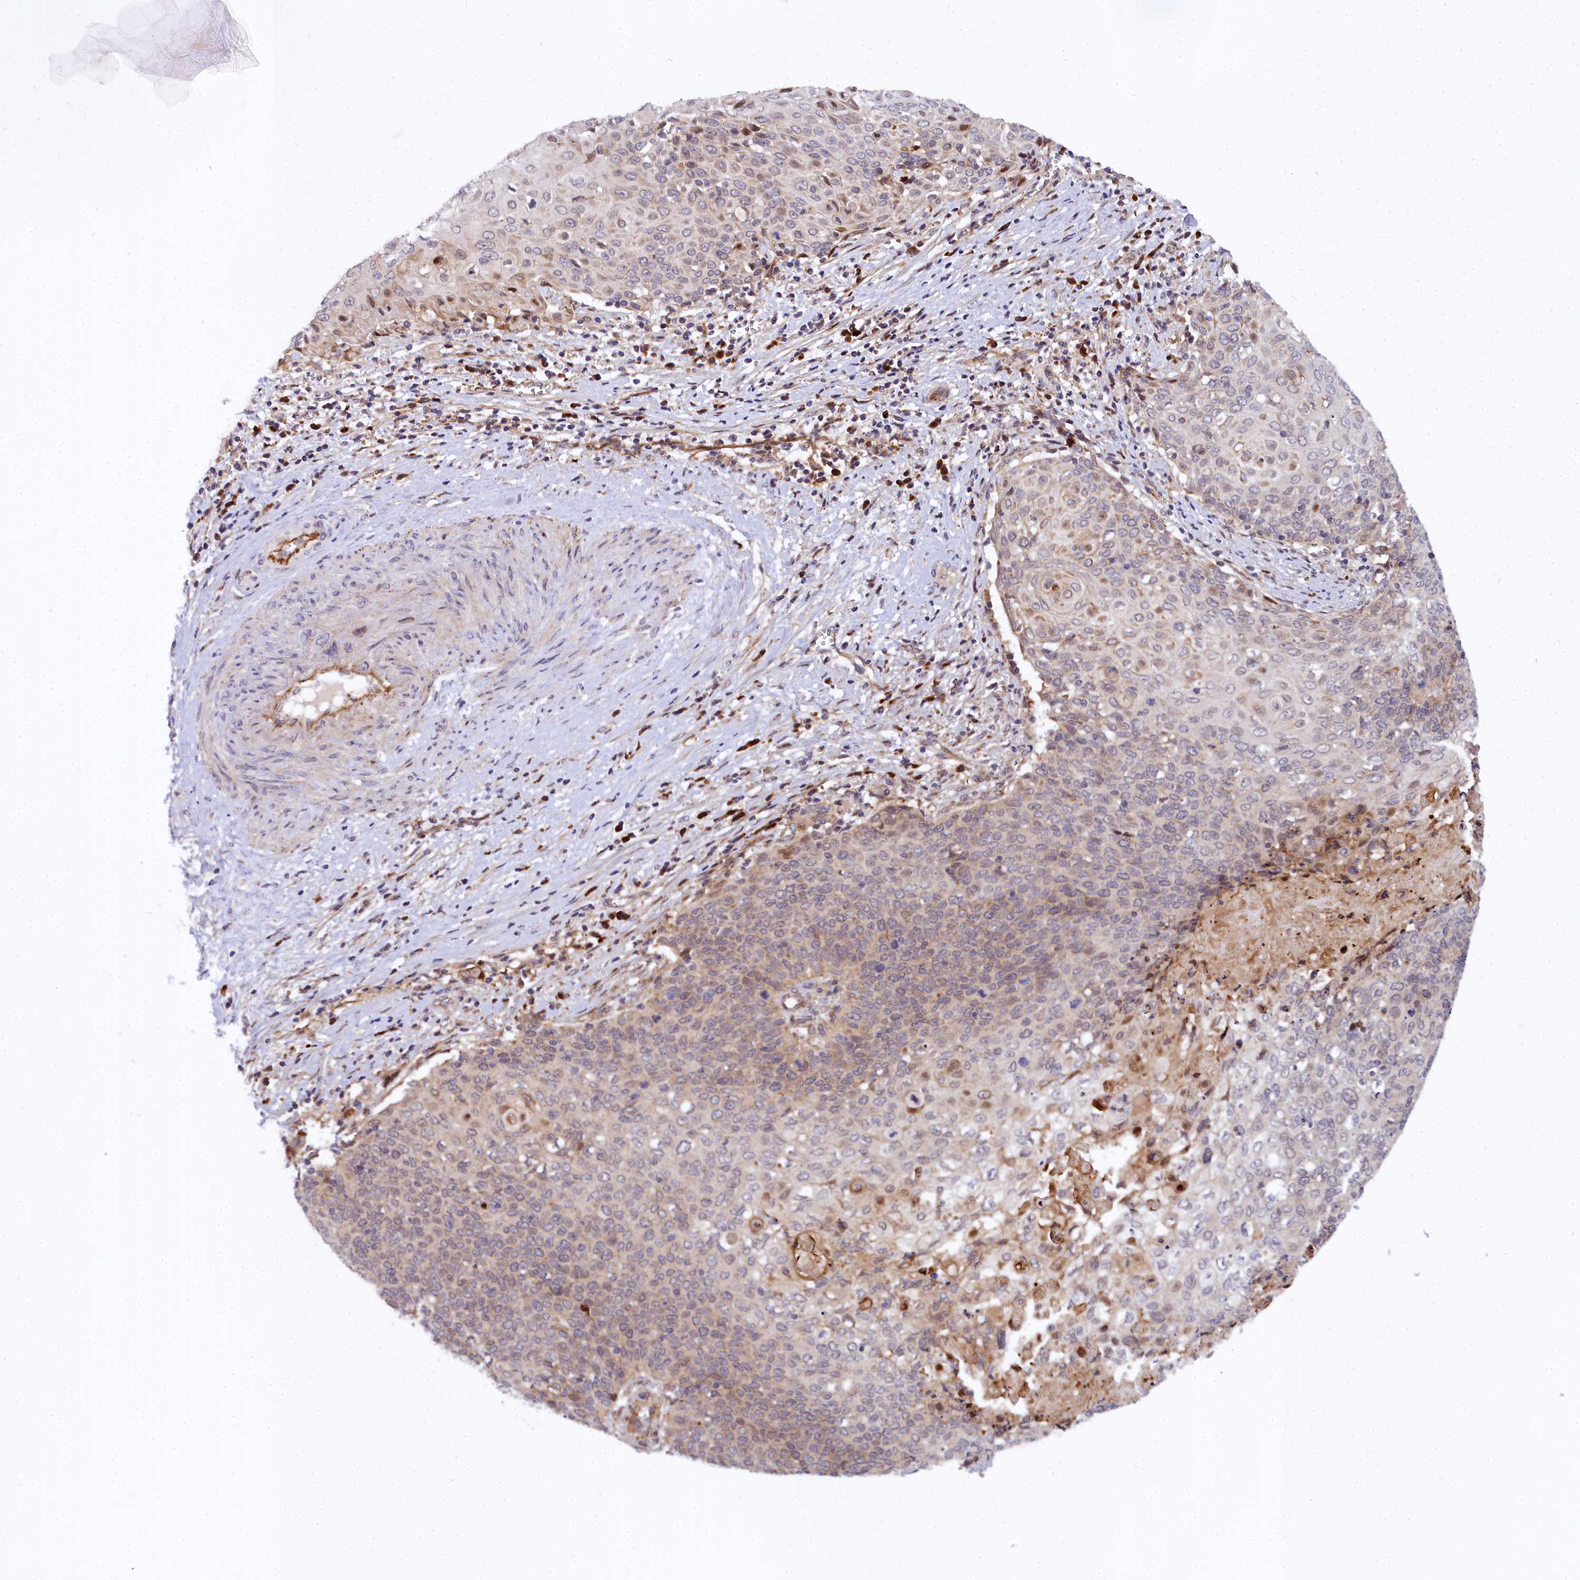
{"staining": {"intensity": "weak", "quantity": "25%-75%", "location": "cytoplasmic/membranous"}, "tissue": "cervical cancer", "cell_type": "Tumor cells", "image_type": "cancer", "snomed": [{"axis": "morphology", "description": "Squamous cell carcinoma, NOS"}, {"axis": "topography", "description": "Cervix"}], "caption": "This image reveals immunohistochemistry staining of human cervical cancer (squamous cell carcinoma), with low weak cytoplasmic/membranous staining in approximately 25%-75% of tumor cells.", "gene": "MRPS11", "patient": {"sex": "female", "age": 39}}